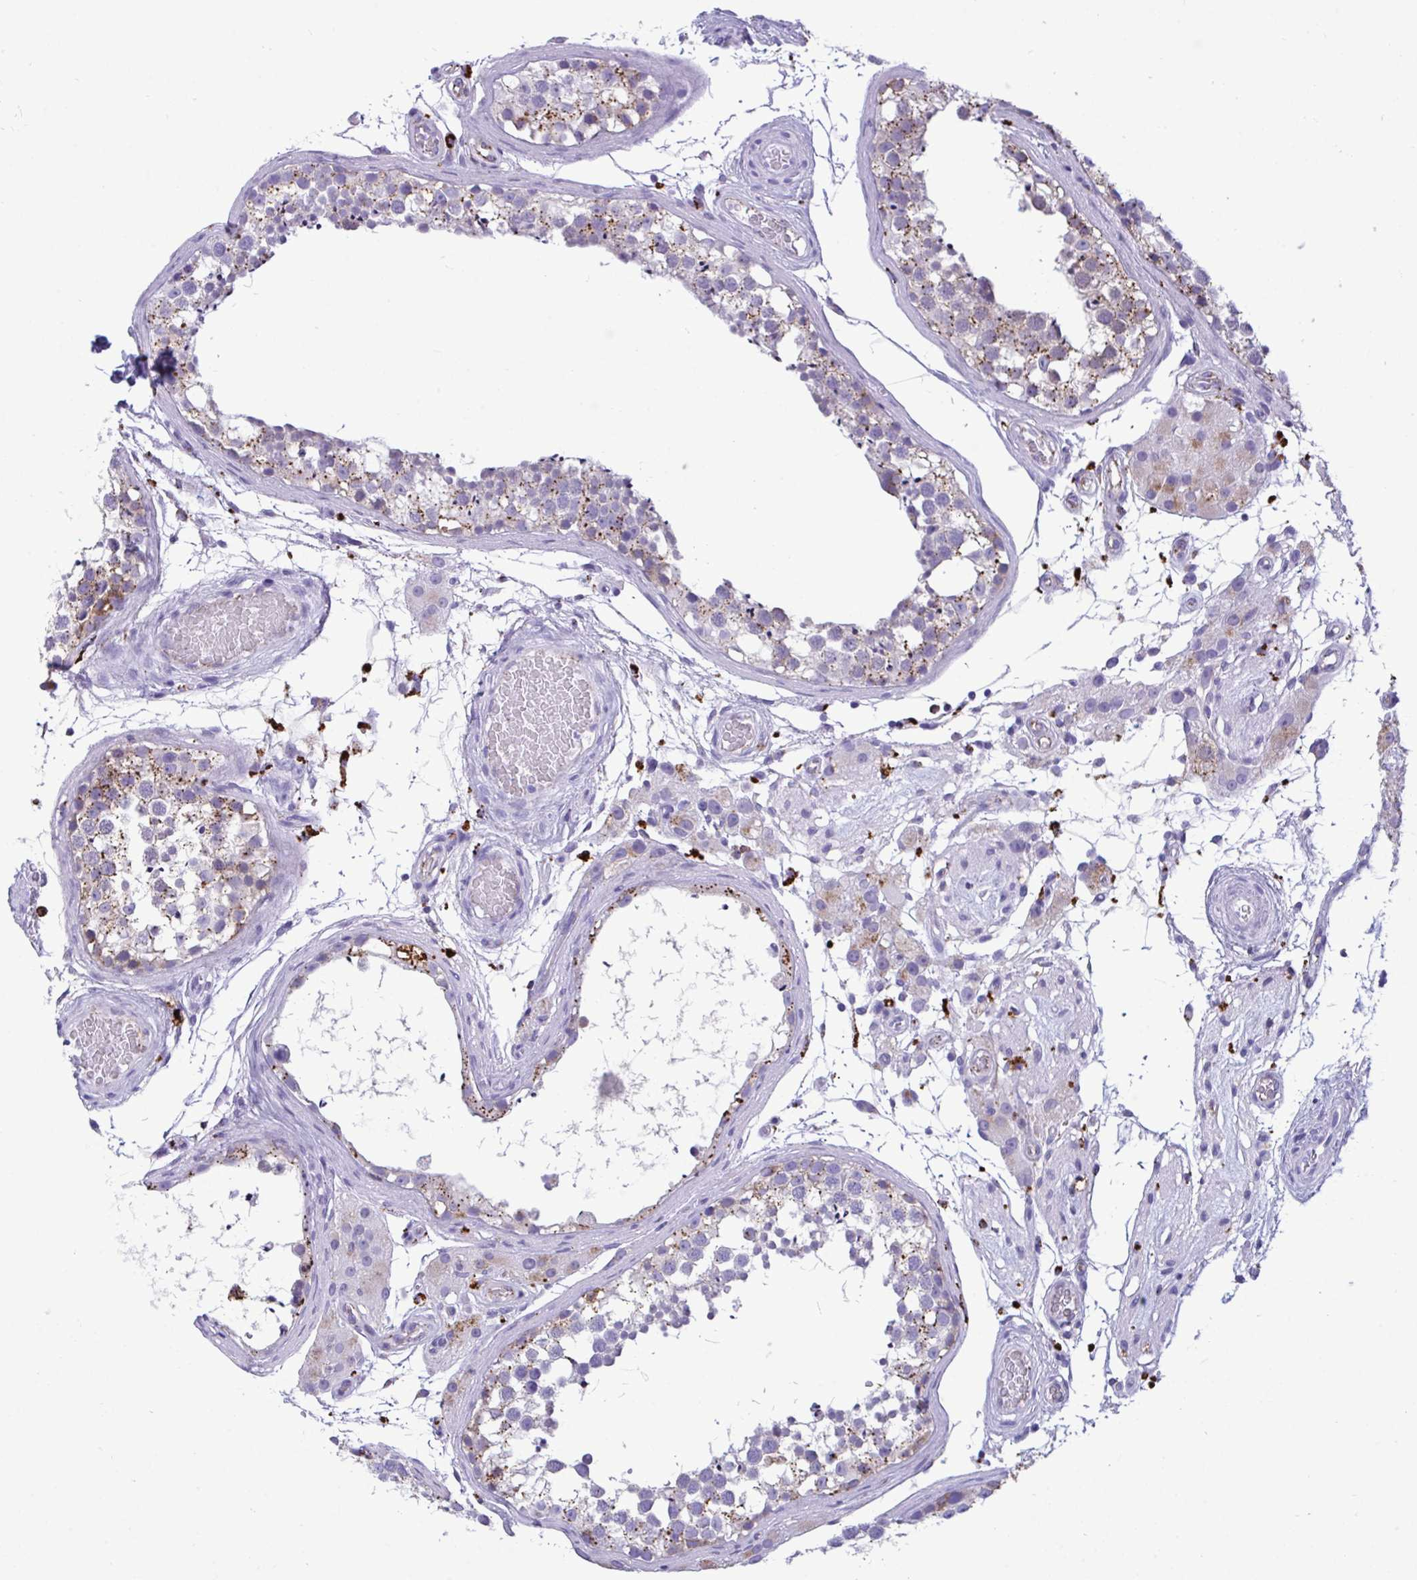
{"staining": {"intensity": "moderate", "quantity": "<25%", "location": "cytoplasmic/membranous"}, "tissue": "testis", "cell_type": "Cells in seminiferous ducts", "image_type": "normal", "snomed": [{"axis": "morphology", "description": "Normal tissue, NOS"}, {"axis": "morphology", "description": "Seminoma, NOS"}, {"axis": "topography", "description": "Testis"}], "caption": "The immunohistochemical stain highlights moderate cytoplasmic/membranous expression in cells in seminiferous ducts of normal testis.", "gene": "CPVL", "patient": {"sex": "male", "age": 65}}